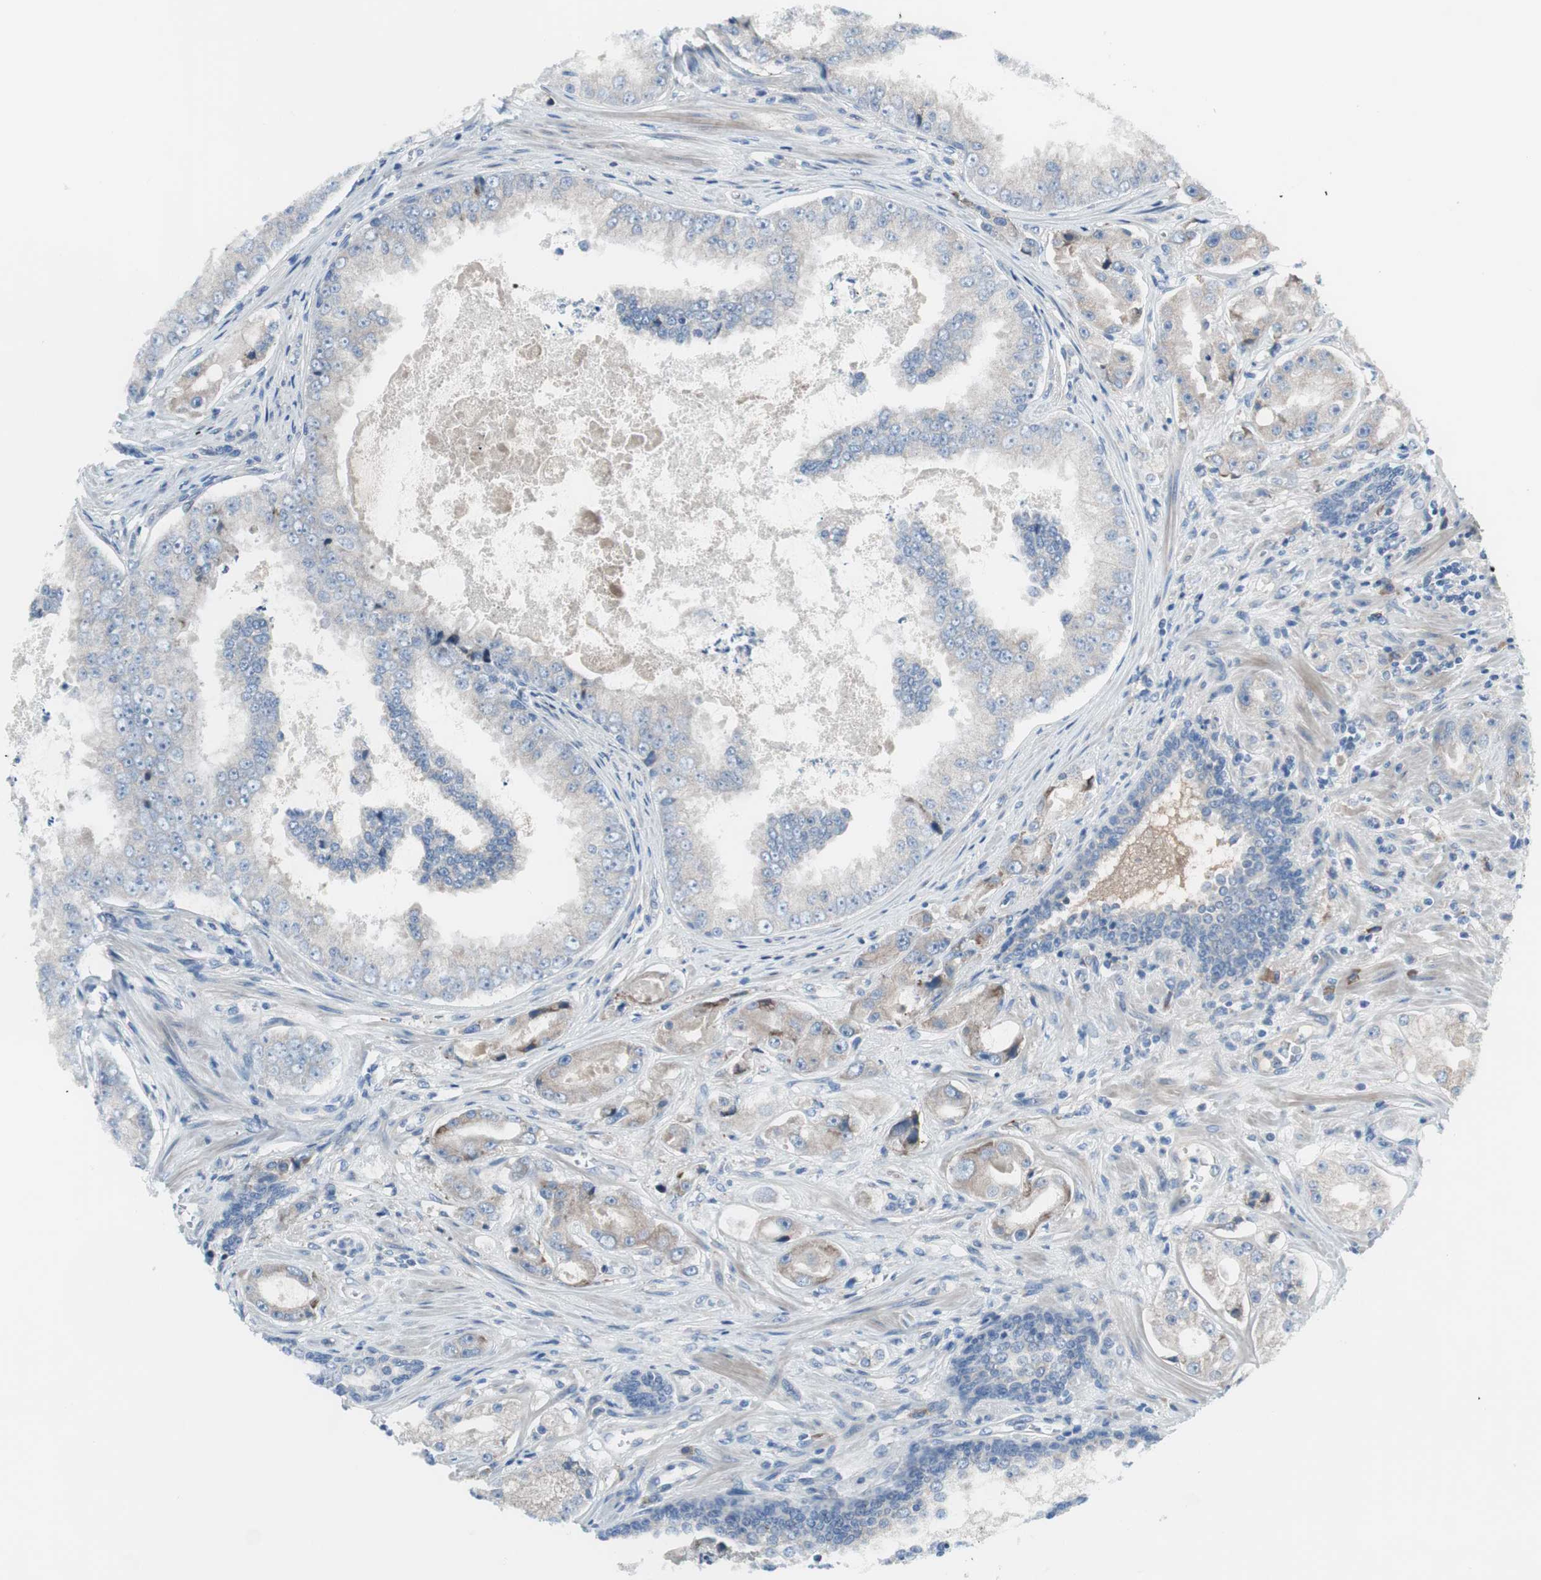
{"staining": {"intensity": "negative", "quantity": "none", "location": "none"}, "tissue": "prostate cancer", "cell_type": "Tumor cells", "image_type": "cancer", "snomed": [{"axis": "morphology", "description": "Adenocarcinoma, High grade"}, {"axis": "topography", "description": "Prostate"}], "caption": "A photomicrograph of prostate cancer (high-grade adenocarcinoma) stained for a protein demonstrates no brown staining in tumor cells.", "gene": "KANSL1", "patient": {"sex": "male", "age": 73}}